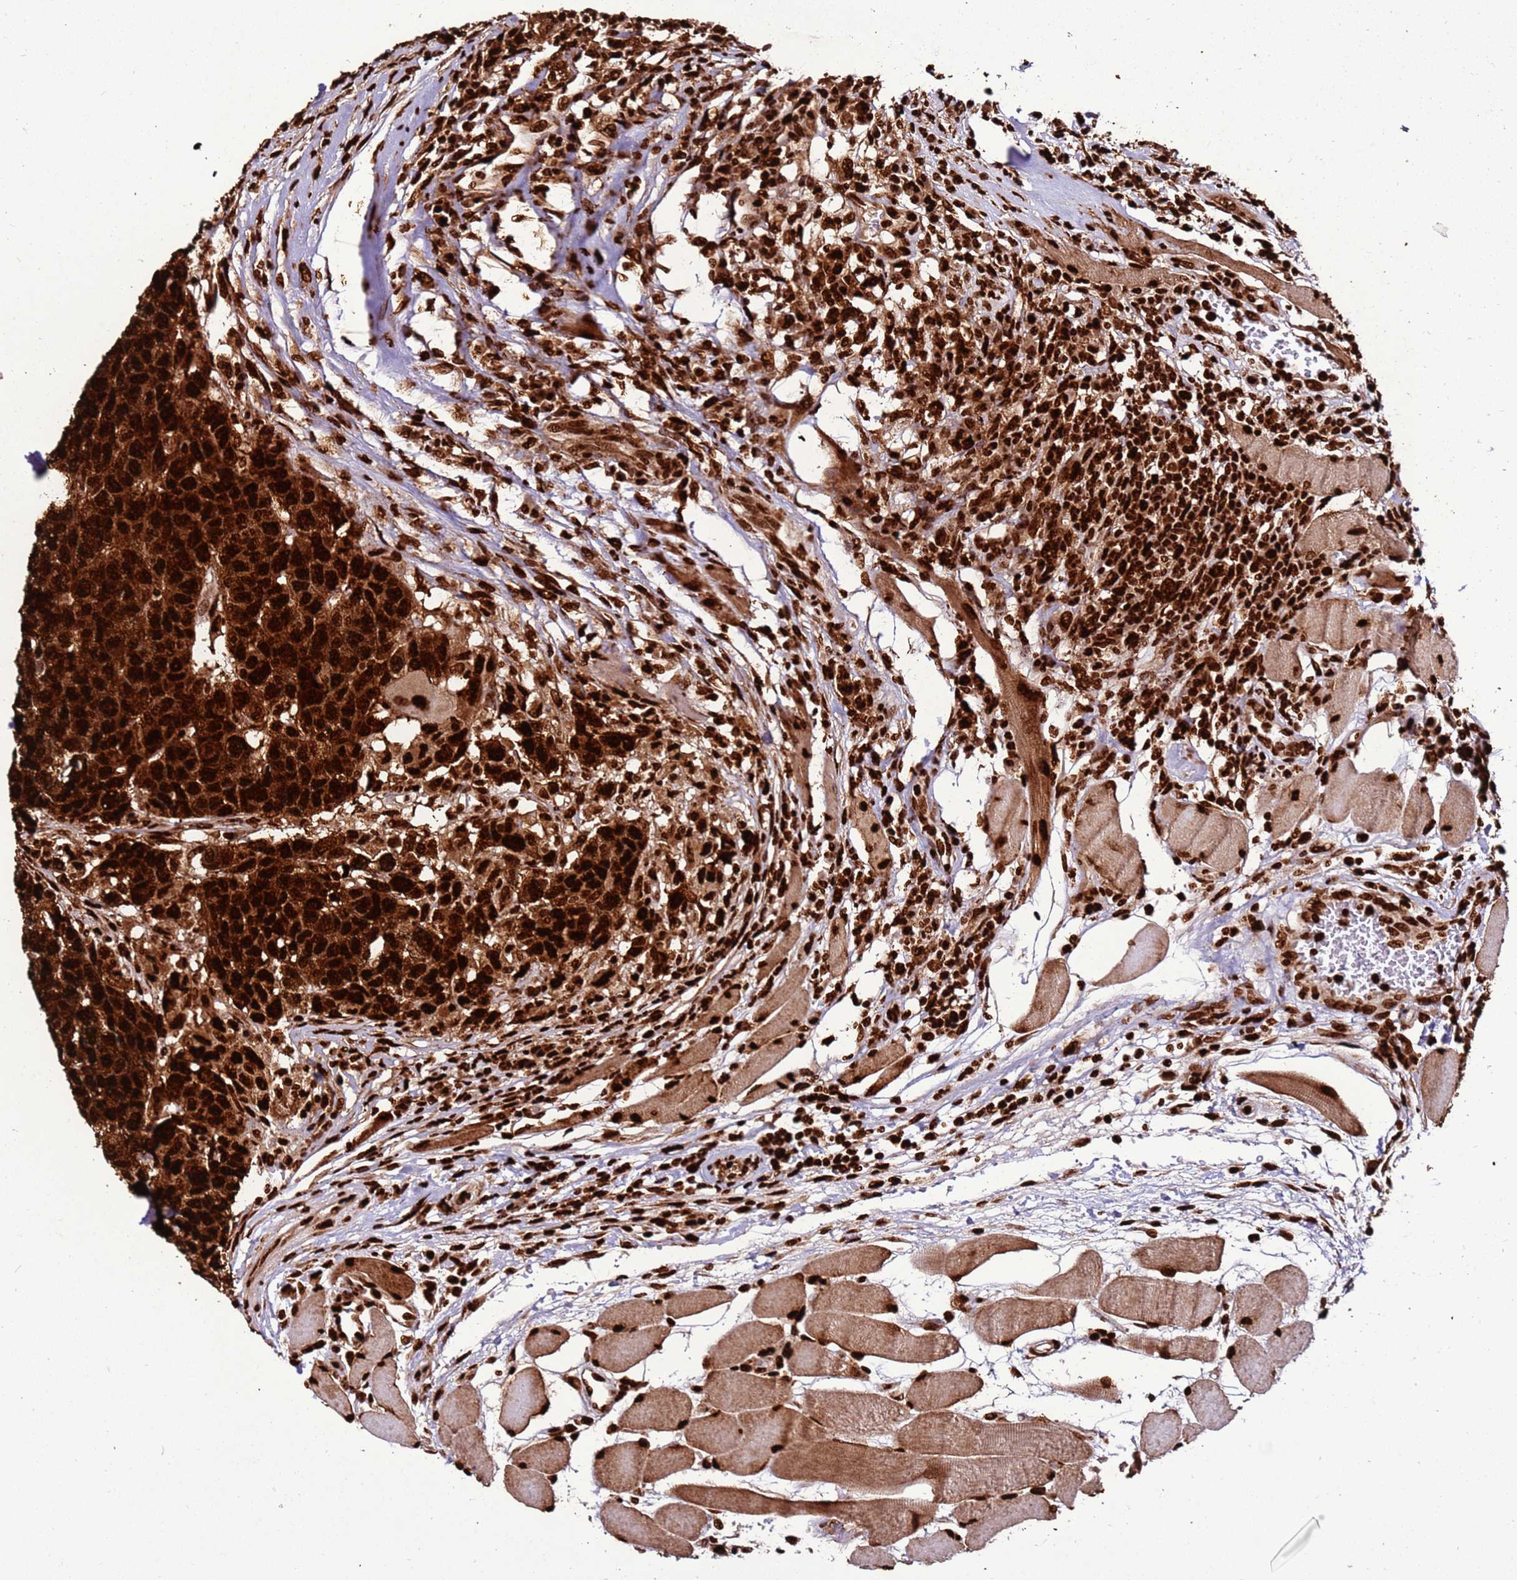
{"staining": {"intensity": "strong", "quantity": ">75%", "location": "cytoplasmic/membranous,nuclear"}, "tissue": "head and neck cancer", "cell_type": "Tumor cells", "image_type": "cancer", "snomed": [{"axis": "morphology", "description": "Squamous cell carcinoma, NOS"}, {"axis": "topography", "description": "Head-Neck"}], "caption": "Approximately >75% of tumor cells in human head and neck squamous cell carcinoma demonstrate strong cytoplasmic/membranous and nuclear protein staining as visualized by brown immunohistochemical staining.", "gene": "HNRNPAB", "patient": {"sex": "male", "age": 66}}